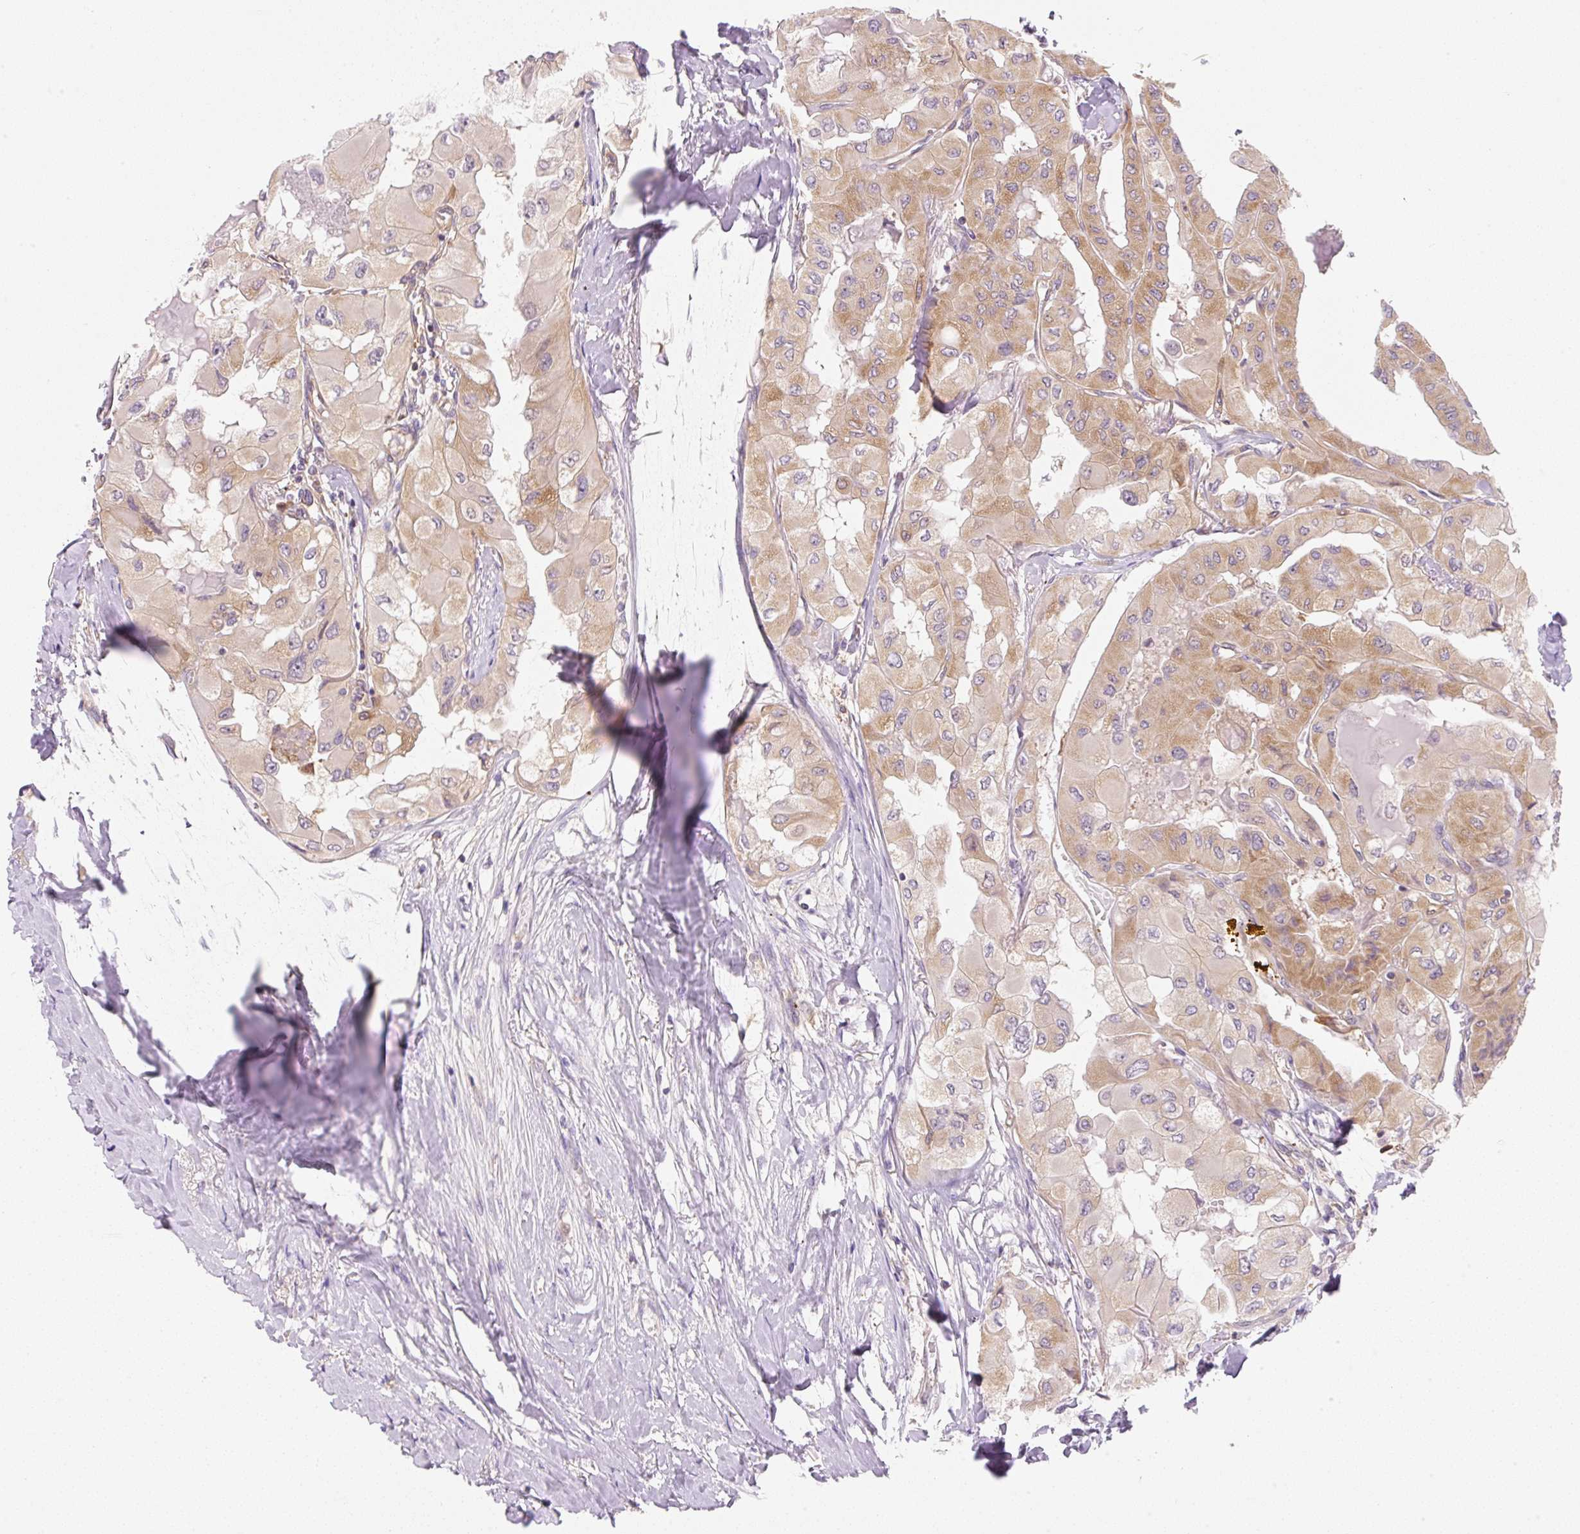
{"staining": {"intensity": "moderate", "quantity": ">75%", "location": "cytoplasmic/membranous"}, "tissue": "thyroid cancer", "cell_type": "Tumor cells", "image_type": "cancer", "snomed": [{"axis": "morphology", "description": "Normal tissue, NOS"}, {"axis": "morphology", "description": "Papillary adenocarcinoma, NOS"}, {"axis": "topography", "description": "Thyroid gland"}], "caption": "Immunohistochemistry micrograph of human thyroid cancer stained for a protein (brown), which exhibits medium levels of moderate cytoplasmic/membranous expression in about >75% of tumor cells.", "gene": "OMA1", "patient": {"sex": "female", "age": 59}}